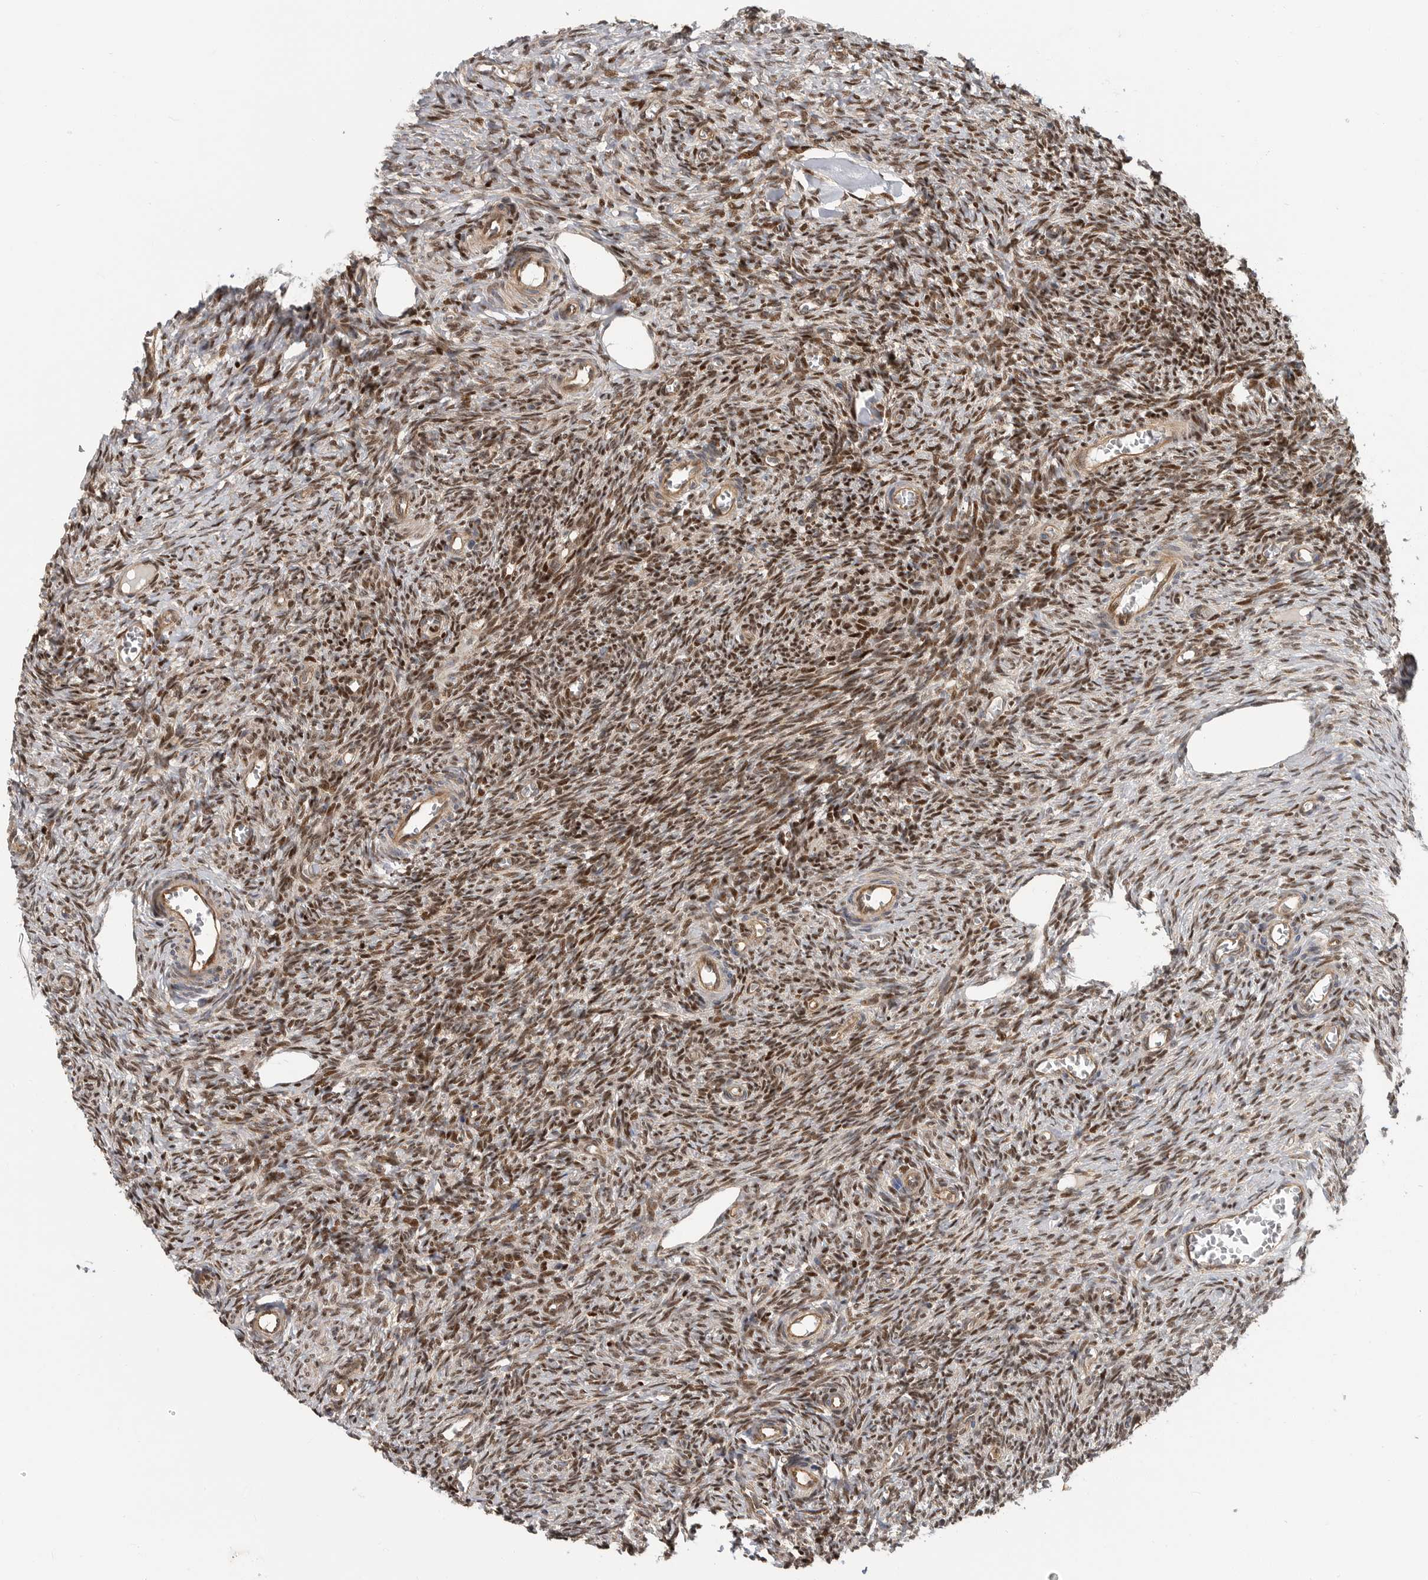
{"staining": {"intensity": "strong", "quantity": ">75%", "location": "cytoplasmic/membranous,nuclear"}, "tissue": "ovary", "cell_type": "Follicle cells", "image_type": "normal", "snomed": [{"axis": "morphology", "description": "Normal tissue, NOS"}, {"axis": "topography", "description": "Ovary"}], "caption": "Immunohistochemical staining of normal human ovary exhibits strong cytoplasmic/membranous,nuclear protein staining in approximately >75% of follicle cells. (DAB = brown stain, brightfield microscopy at high magnification).", "gene": "STRAP", "patient": {"sex": "female", "age": 27}}